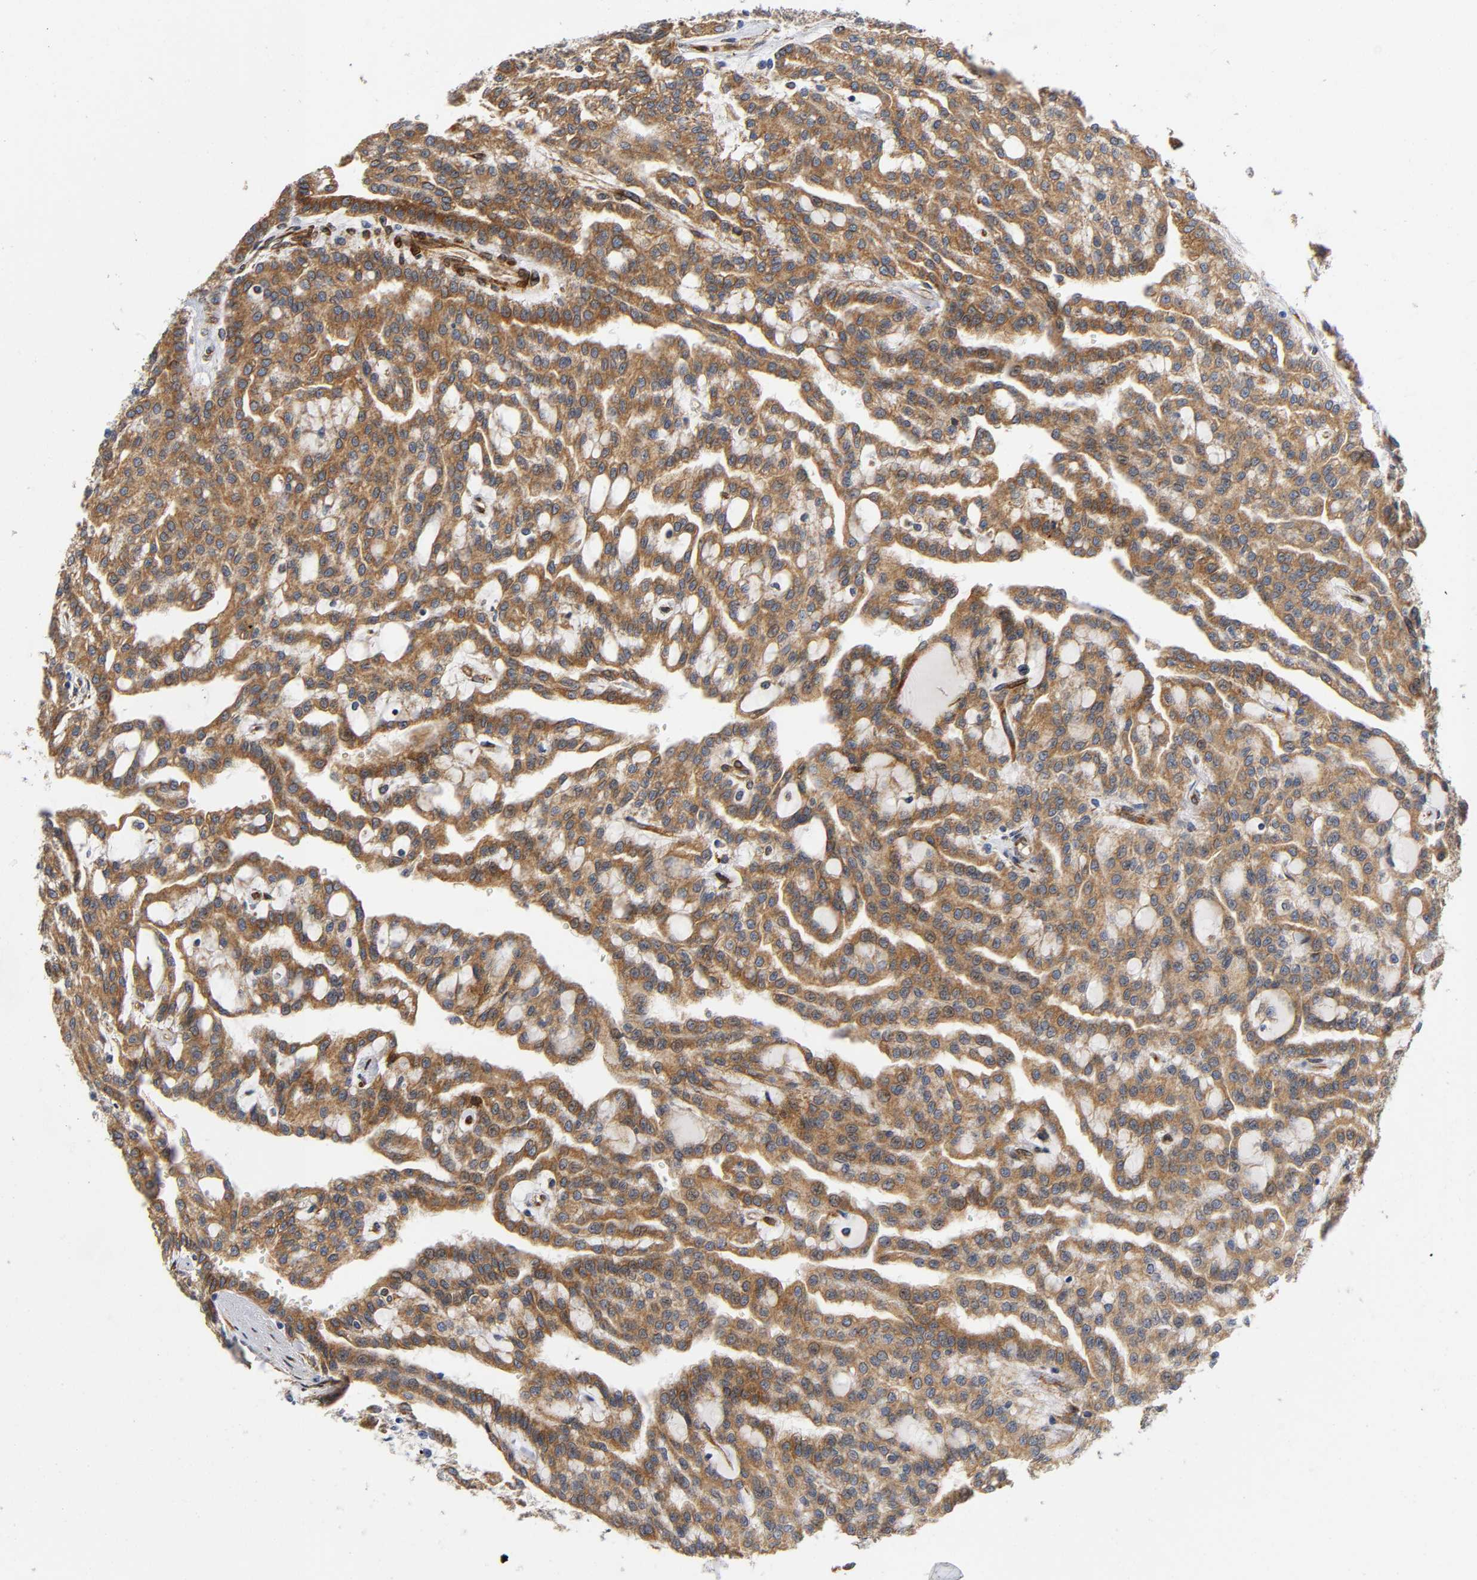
{"staining": {"intensity": "moderate", "quantity": ">75%", "location": "cytoplasmic/membranous"}, "tissue": "renal cancer", "cell_type": "Tumor cells", "image_type": "cancer", "snomed": [{"axis": "morphology", "description": "Adenocarcinoma, NOS"}, {"axis": "topography", "description": "Kidney"}], "caption": "Immunohistochemical staining of human adenocarcinoma (renal) displays medium levels of moderate cytoplasmic/membranous expression in about >75% of tumor cells.", "gene": "SOS2", "patient": {"sex": "male", "age": 63}}